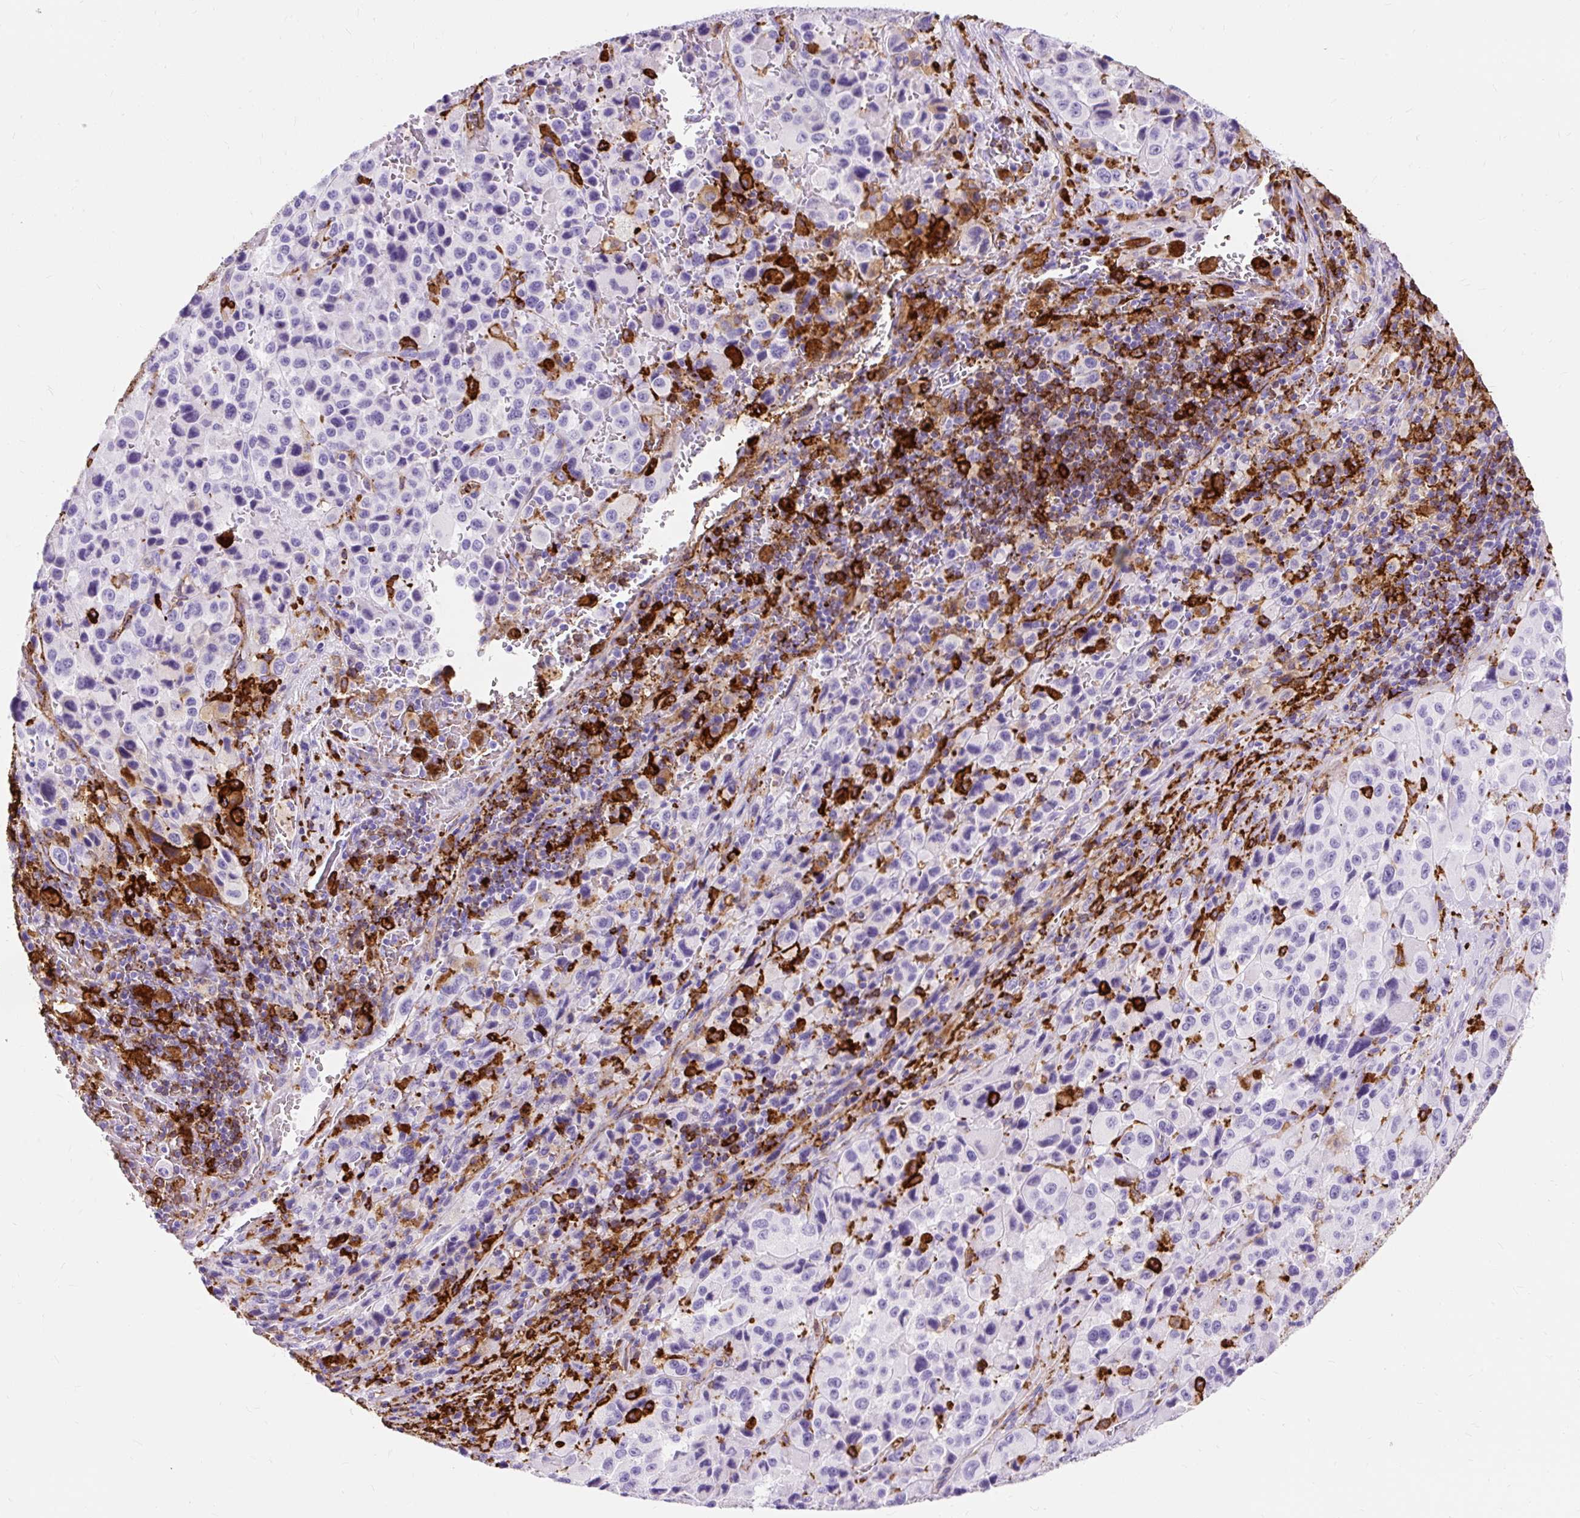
{"staining": {"intensity": "negative", "quantity": "none", "location": "none"}, "tissue": "melanoma", "cell_type": "Tumor cells", "image_type": "cancer", "snomed": [{"axis": "morphology", "description": "Malignant melanoma, Metastatic site"}, {"axis": "topography", "description": "Lymph node"}], "caption": "High magnification brightfield microscopy of malignant melanoma (metastatic site) stained with DAB (3,3'-diaminobenzidine) (brown) and counterstained with hematoxylin (blue): tumor cells show no significant positivity.", "gene": "HLA-DRA", "patient": {"sex": "female", "age": 65}}